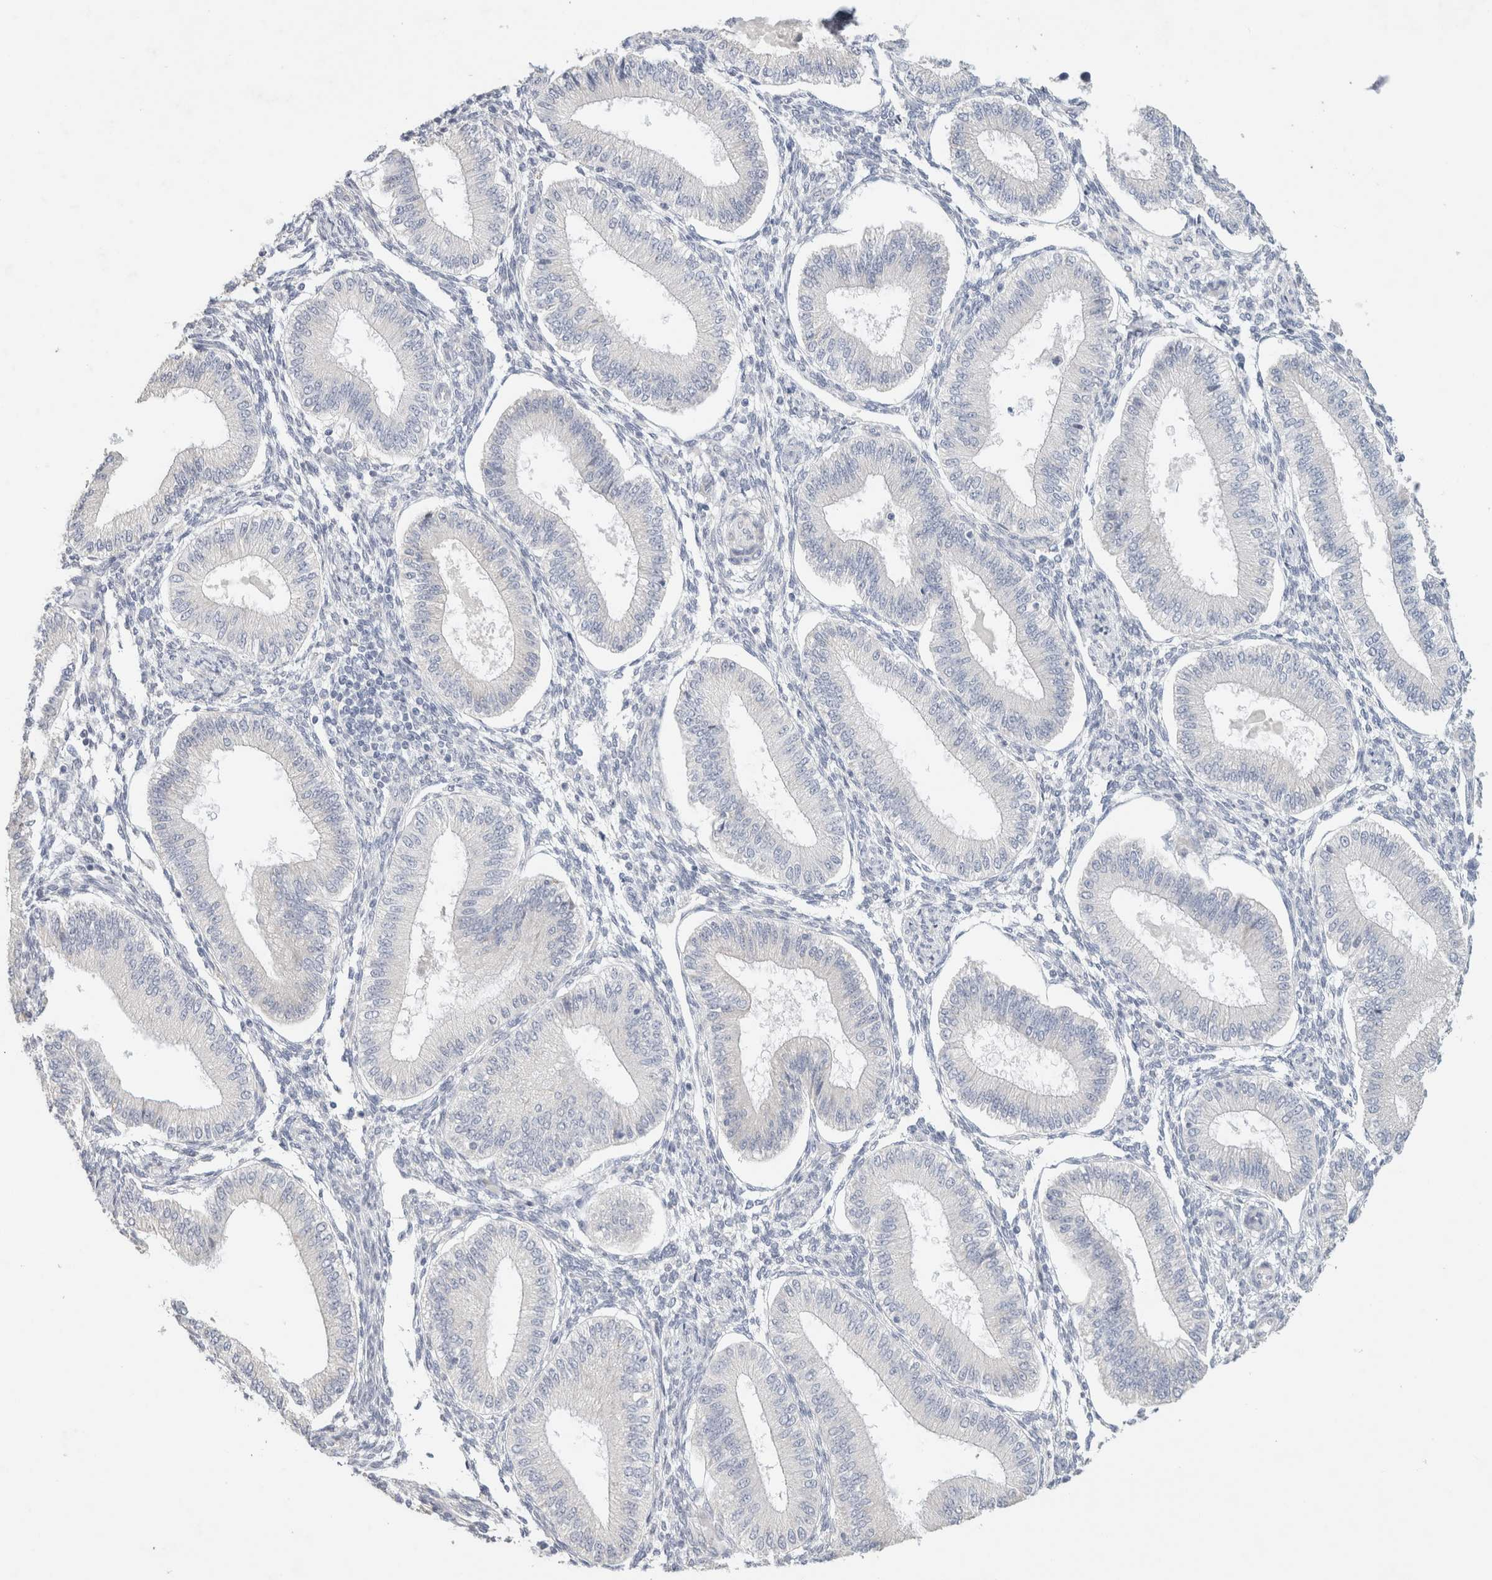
{"staining": {"intensity": "negative", "quantity": "none", "location": "none"}, "tissue": "endometrium", "cell_type": "Cells in endometrial stroma", "image_type": "normal", "snomed": [{"axis": "morphology", "description": "Normal tissue, NOS"}, {"axis": "topography", "description": "Endometrium"}], "caption": "High power microscopy histopathology image of an IHC micrograph of benign endometrium, revealing no significant expression in cells in endometrial stroma.", "gene": "NEFM", "patient": {"sex": "female", "age": 39}}